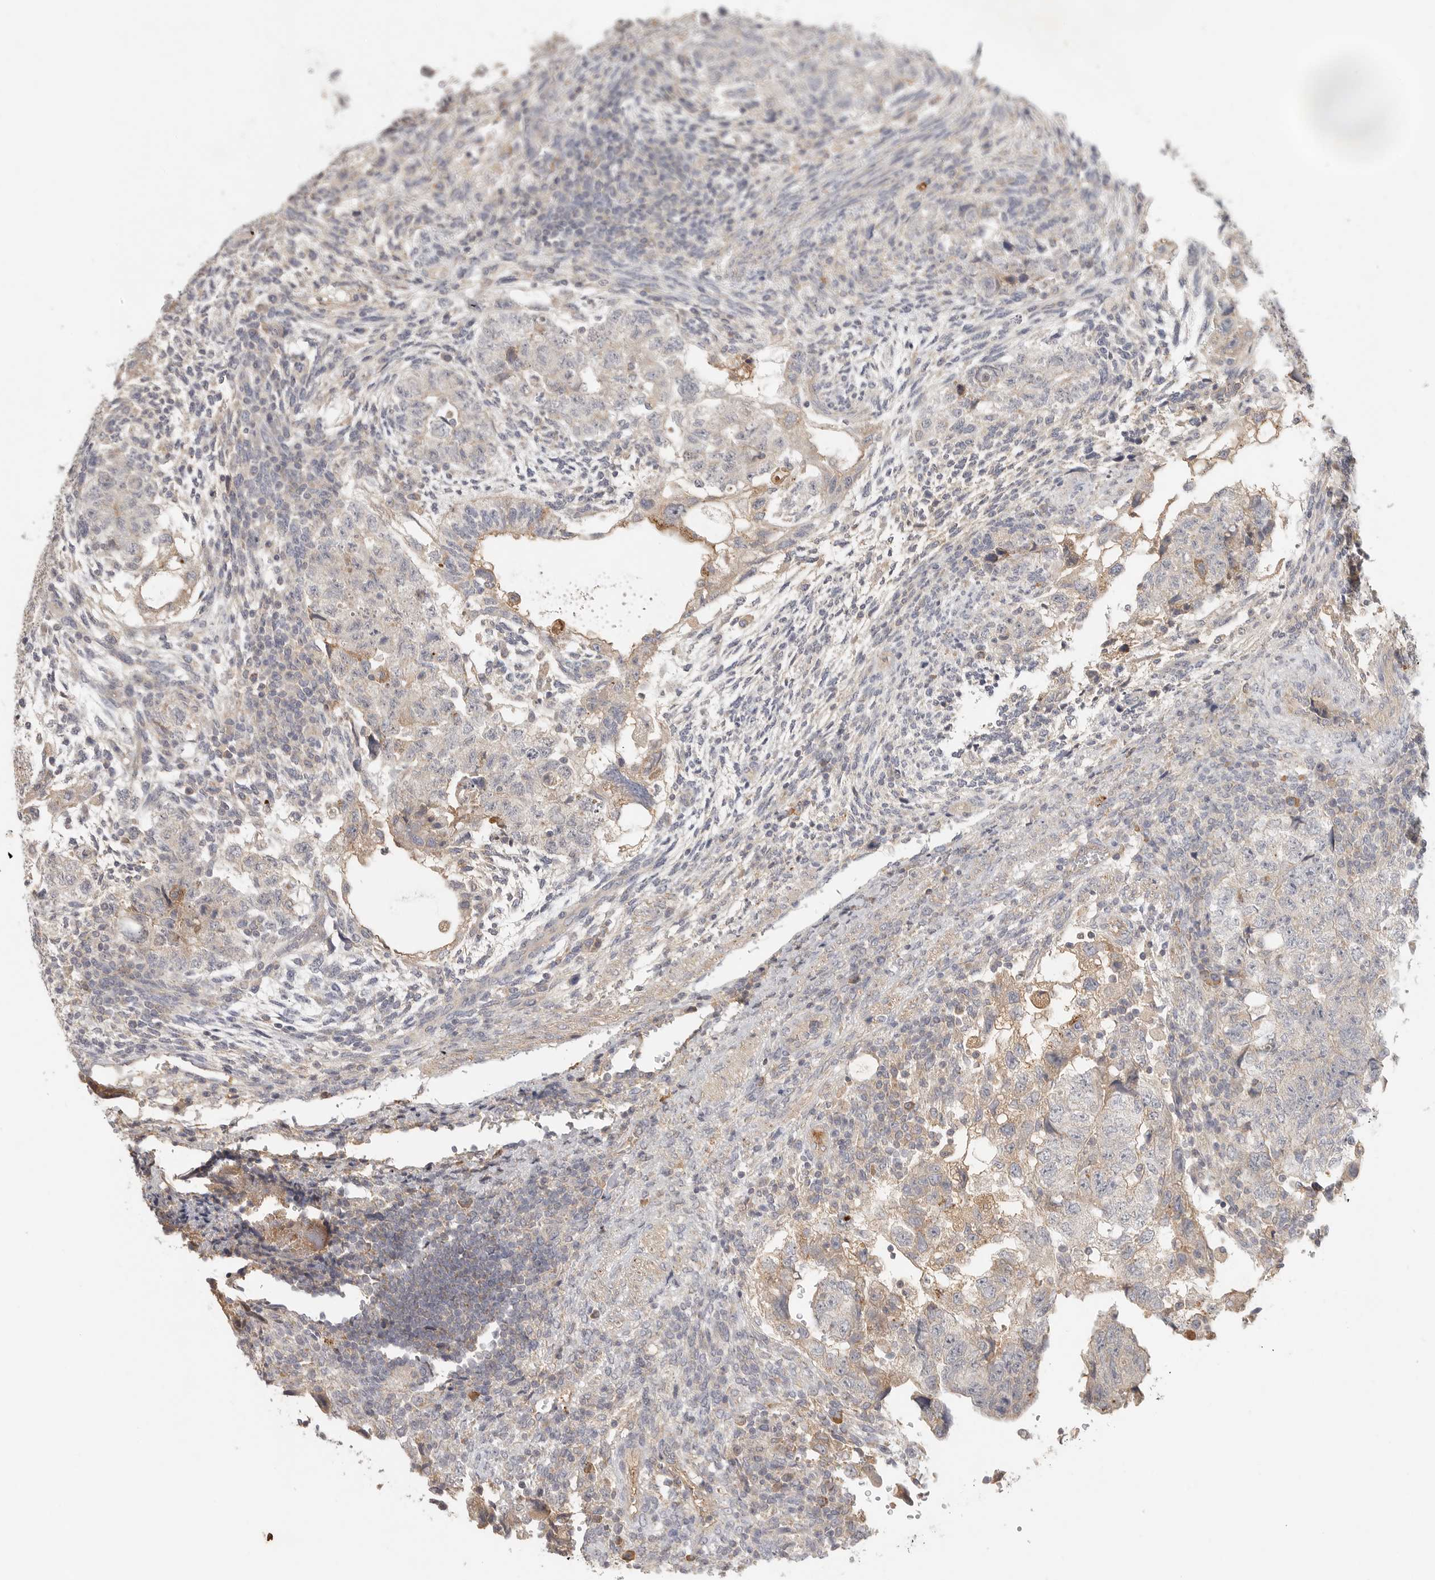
{"staining": {"intensity": "weak", "quantity": "25%-75%", "location": "cytoplasmic/membranous"}, "tissue": "testis cancer", "cell_type": "Tumor cells", "image_type": "cancer", "snomed": [{"axis": "morphology", "description": "Normal tissue, NOS"}, {"axis": "morphology", "description": "Carcinoma, Embryonal, NOS"}, {"axis": "topography", "description": "Testis"}], "caption": "DAB (3,3'-diaminobenzidine) immunohistochemical staining of embryonal carcinoma (testis) displays weak cytoplasmic/membranous protein expression in approximately 25%-75% of tumor cells. (DAB (3,3'-diaminobenzidine) IHC with brightfield microscopy, high magnification).", "gene": "SLC25A36", "patient": {"sex": "male", "age": 36}}